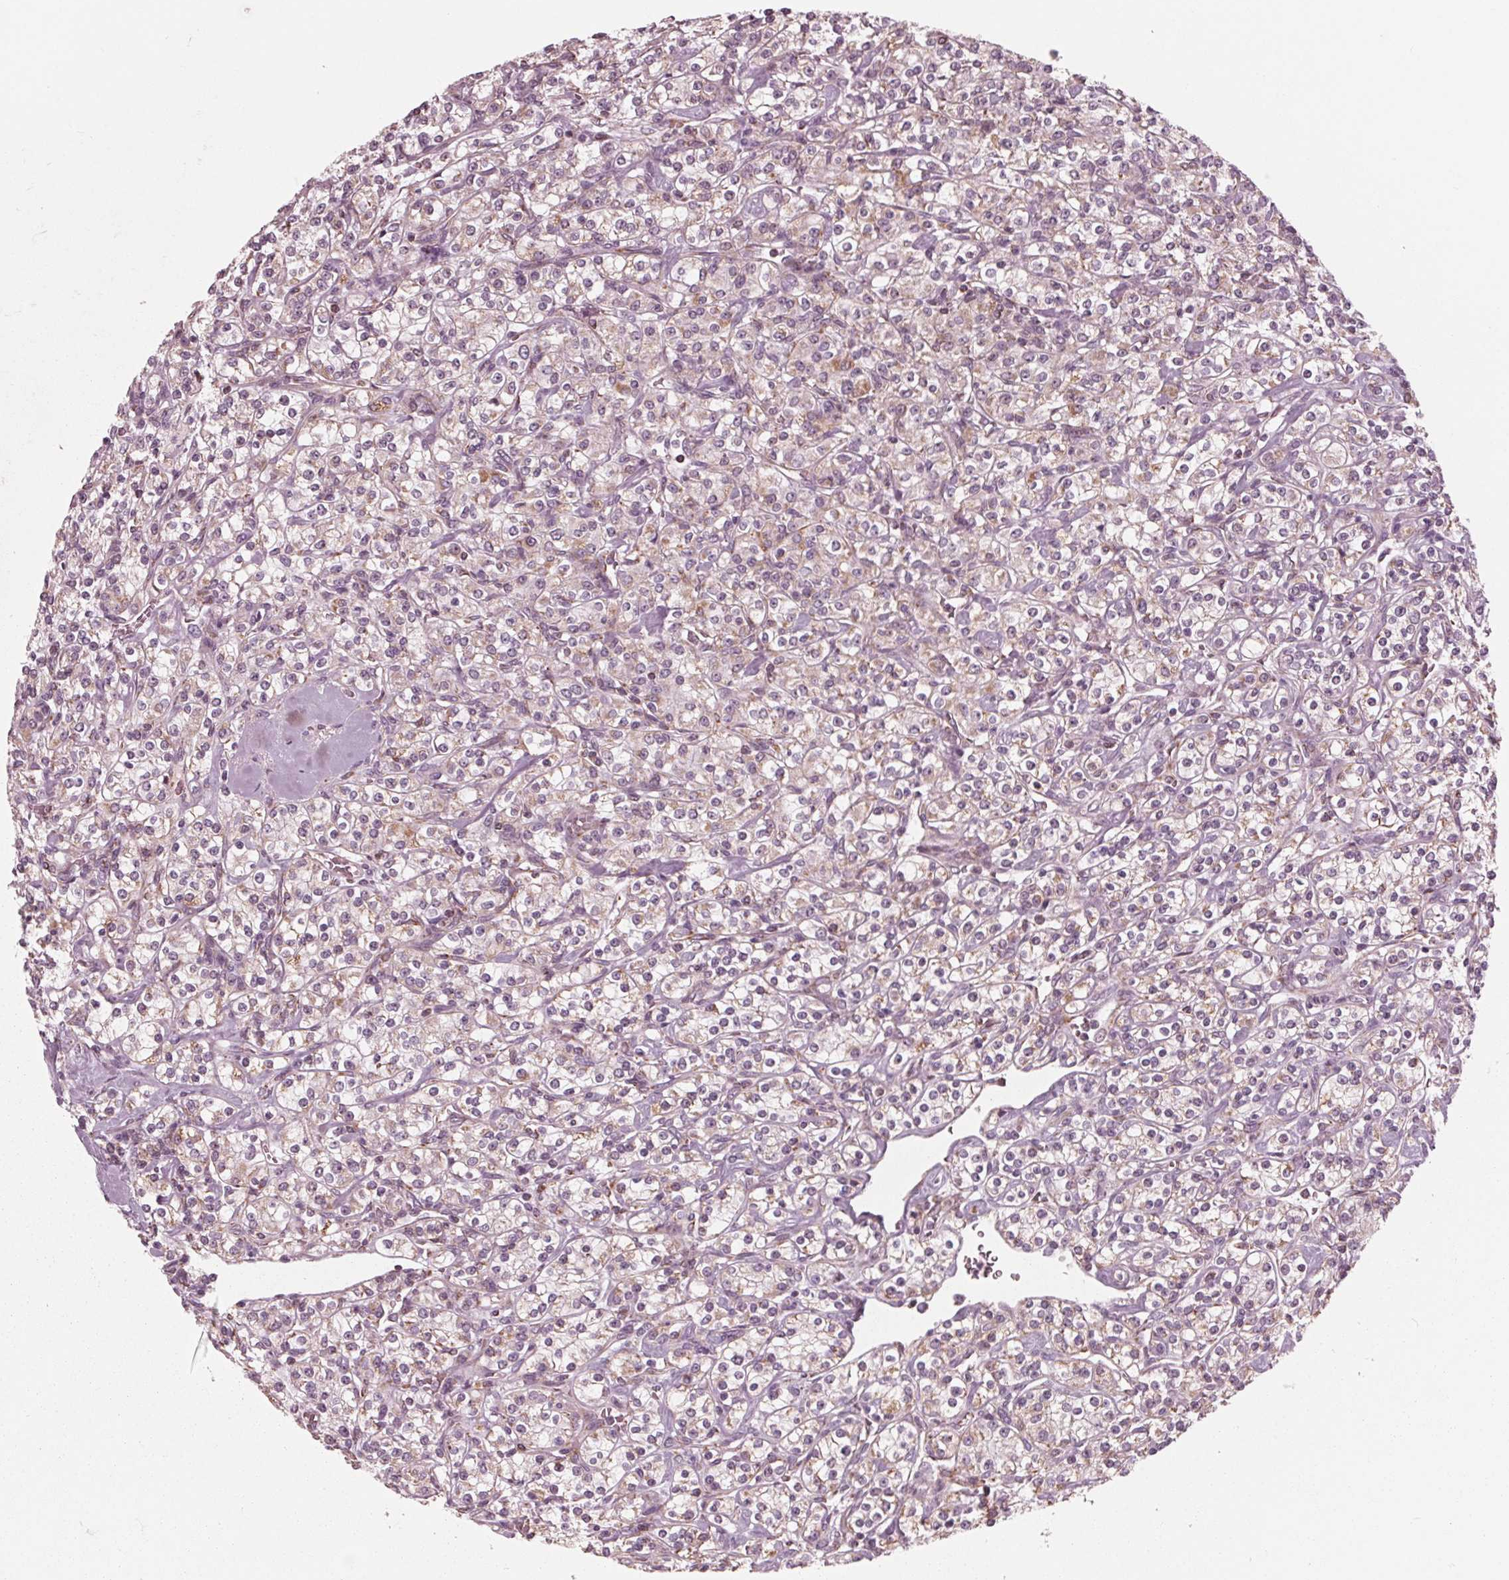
{"staining": {"intensity": "weak", "quantity": "25%-75%", "location": "cytoplasmic/membranous"}, "tissue": "renal cancer", "cell_type": "Tumor cells", "image_type": "cancer", "snomed": [{"axis": "morphology", "description": "Adenocarcinoma, NOS"}, {"axis": "topography", "description": "Kidney"}], "caption": "Protein expression analysis of renal adenocarcinoma displays weak cytoplasmic/membranous positivity in about 25%-75% of tumor cells.", "gene": "DCAF4L2", "patient": {"sex": "male", "age": 77}}